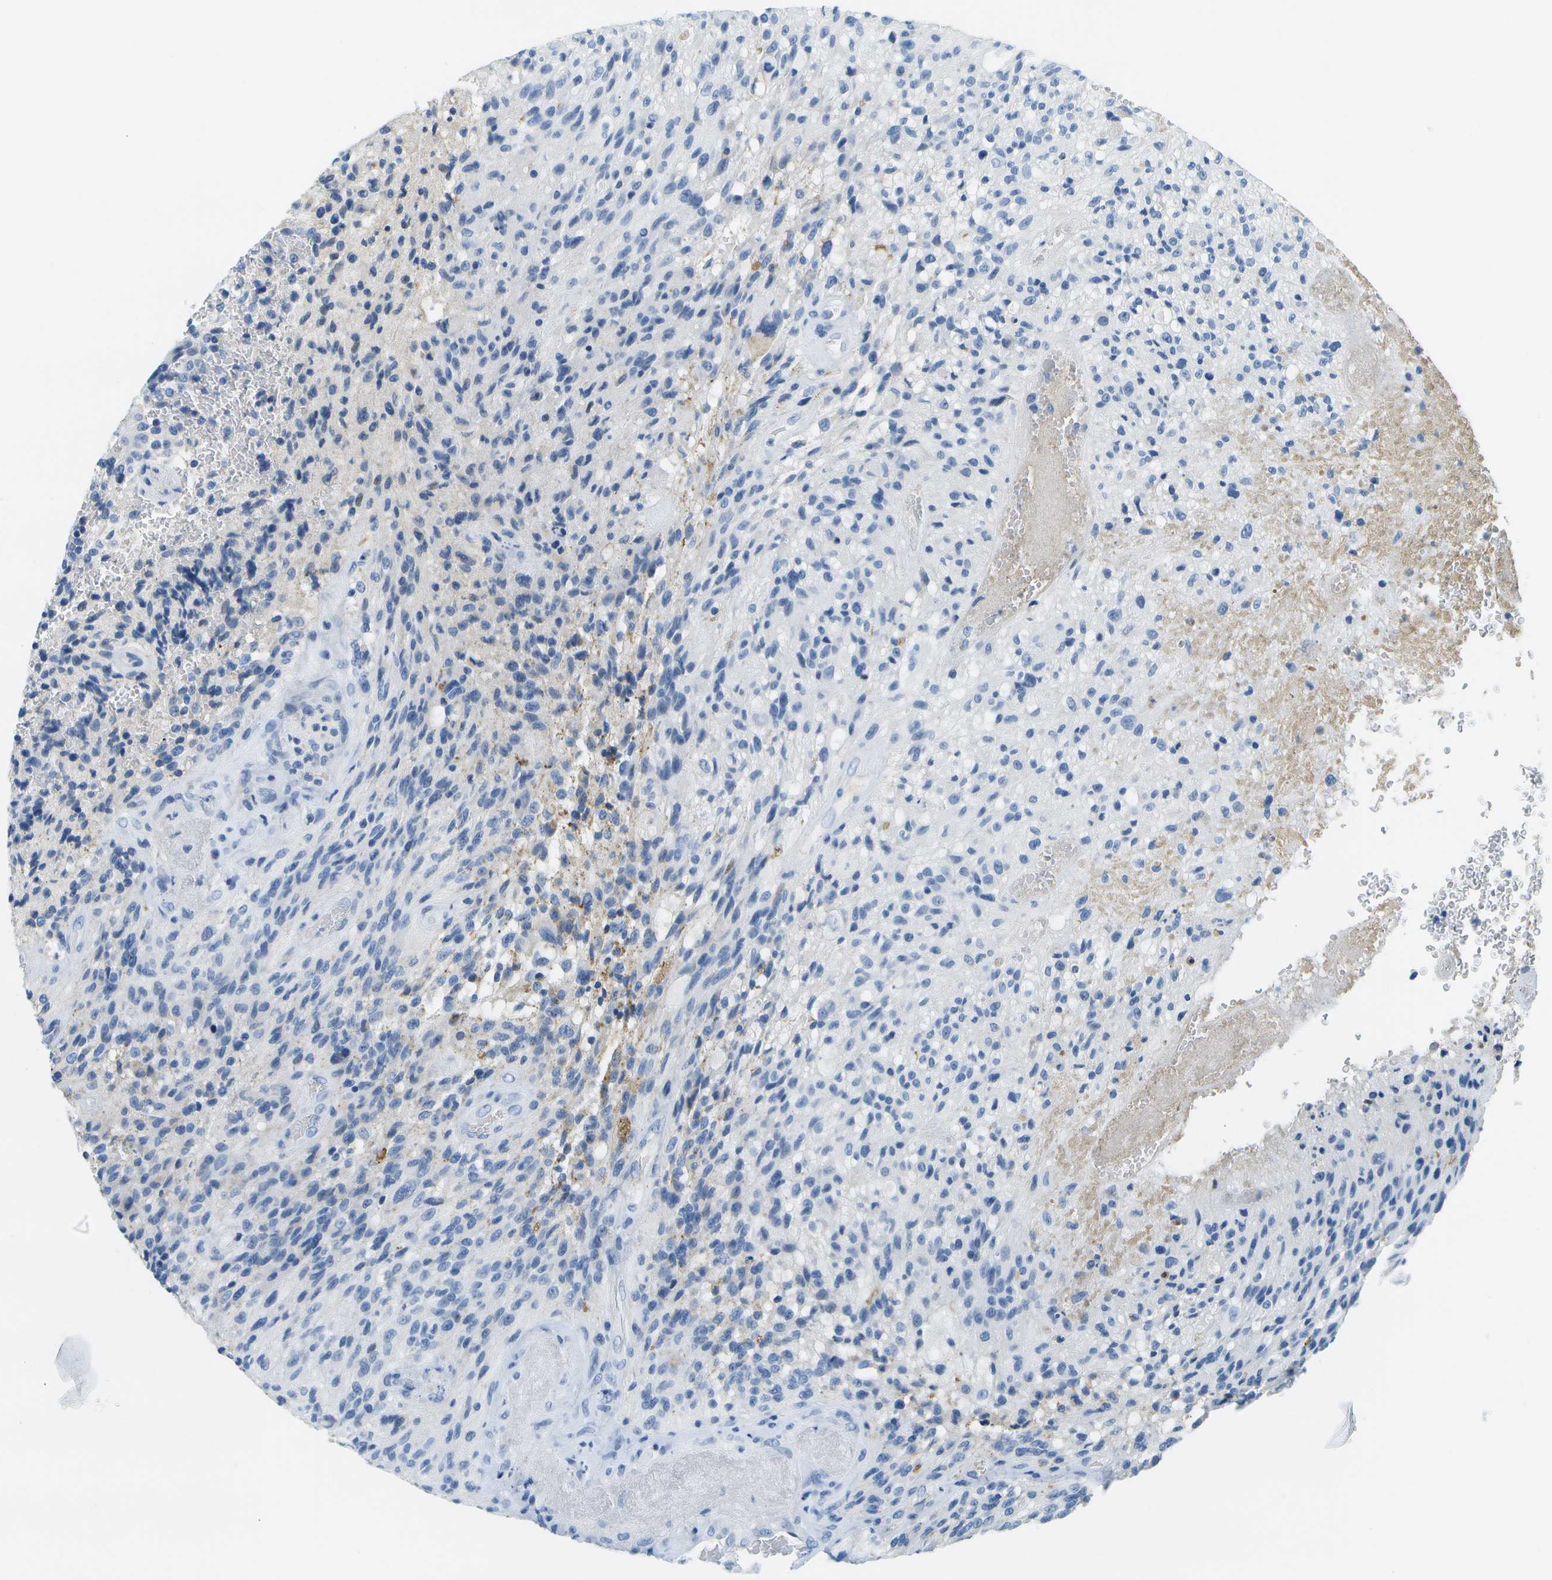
{"staining": {"intensity": "negative", "quantity": "none", "location": "none"}, "tissue": "glioma", "cell_type": "Tumor cells", "image_type": "cancer", "snomed": [{"axis": "morphology", "description": "Normal tissue, NOS"}, {"axis": "morphology", "description": "Glioma, malignant, High grade"}, {"axis": "topography", "description": "Cerebral cortex"}], "caption": "Glioma was stained to show a protein in brown. There is no significant expression in tumor cells.", "gene": "SERPINA1", "patient": {"sex": "male", "age": 56}}